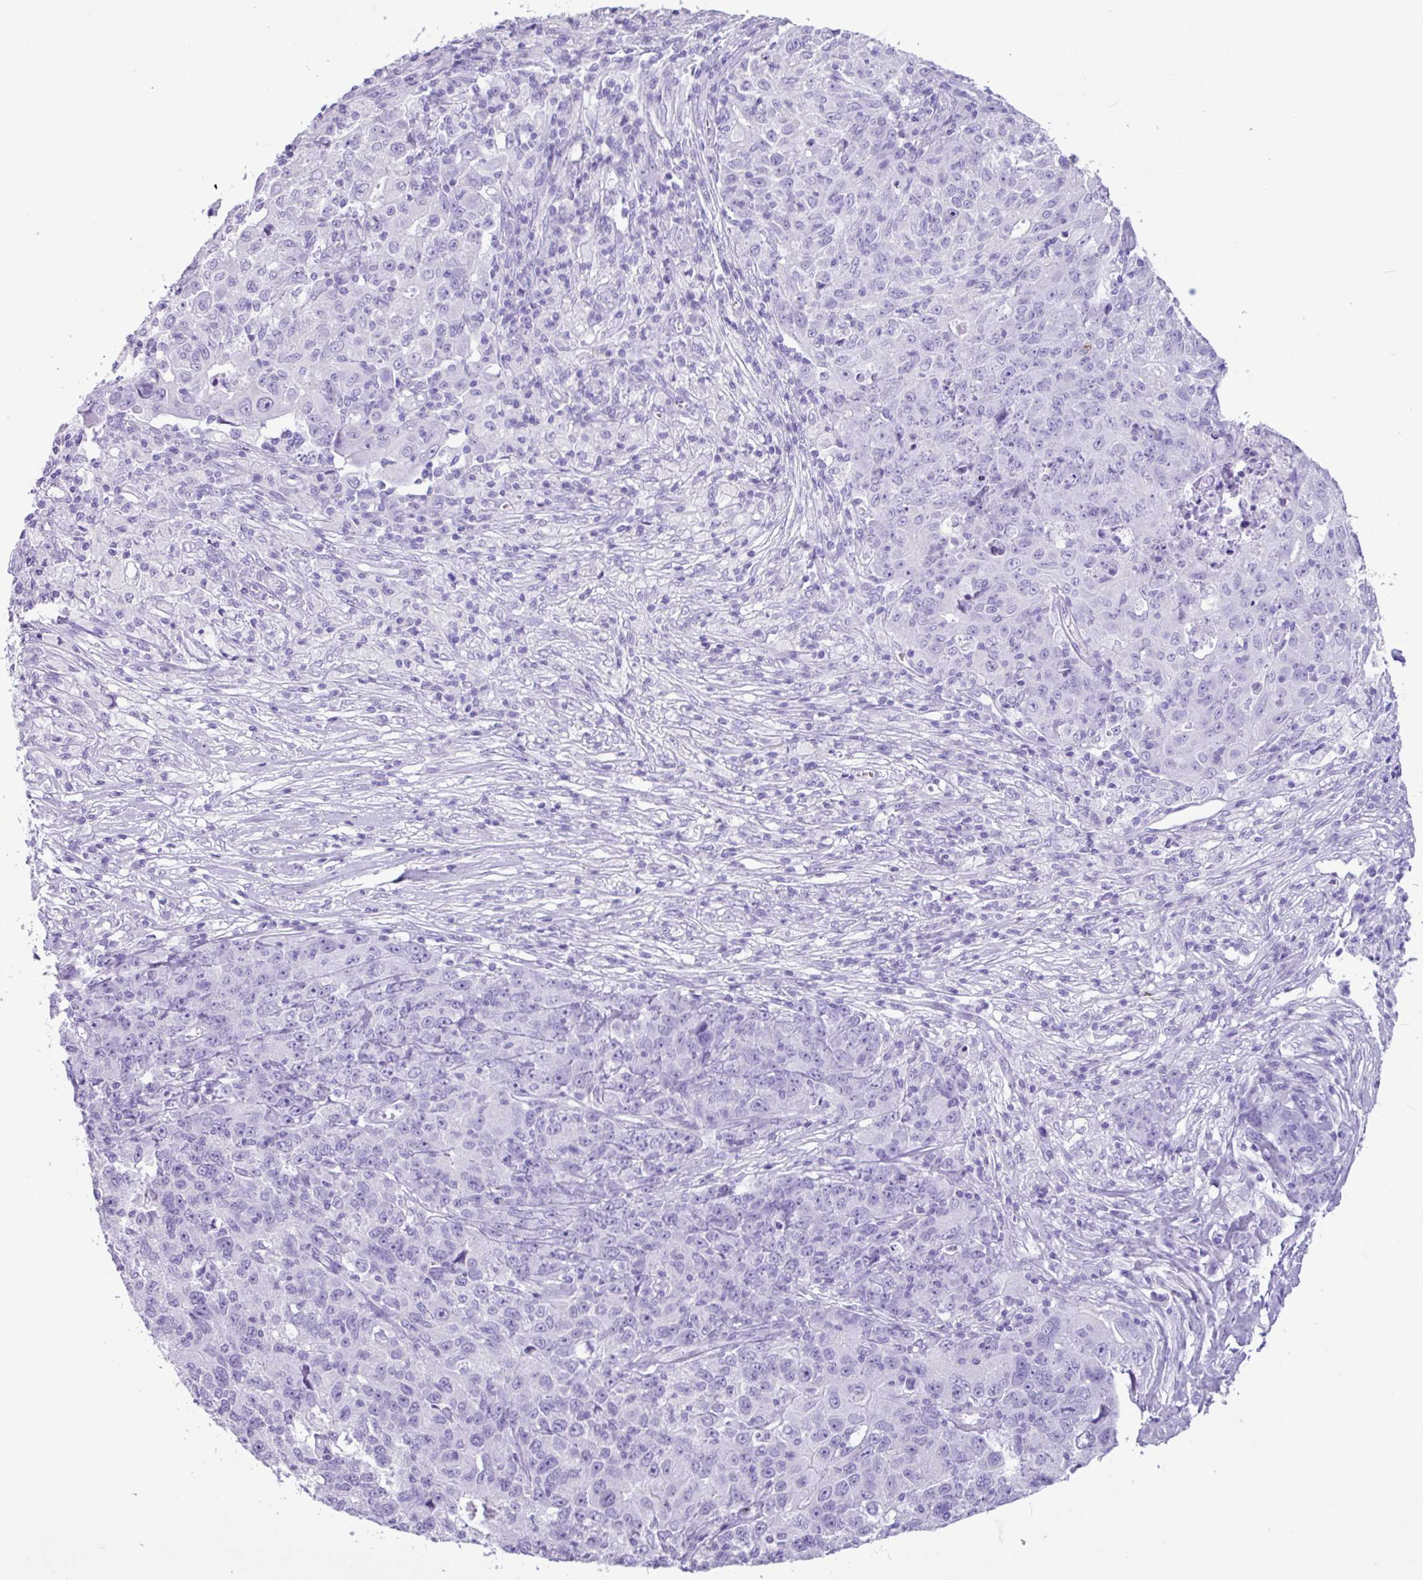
{"staining": {"intensity": "negative", "quantity": "none", "location": "none"}, "tissue": "ovarian cancer", "cell_type": "Tumor cells", "image_type": "cancer", "snomed": [{"axis": "morphology", "description": "Carcinoma, endometroid"}, {"axis": "topography", "description": "Ovary"}], "caption": "Protein analysis of endometroid carcinoma (ovarian) reveals no significant staining in tumor cells.", "gene": "CKMT2", "patient": {"sex": "female", "age": 42}}